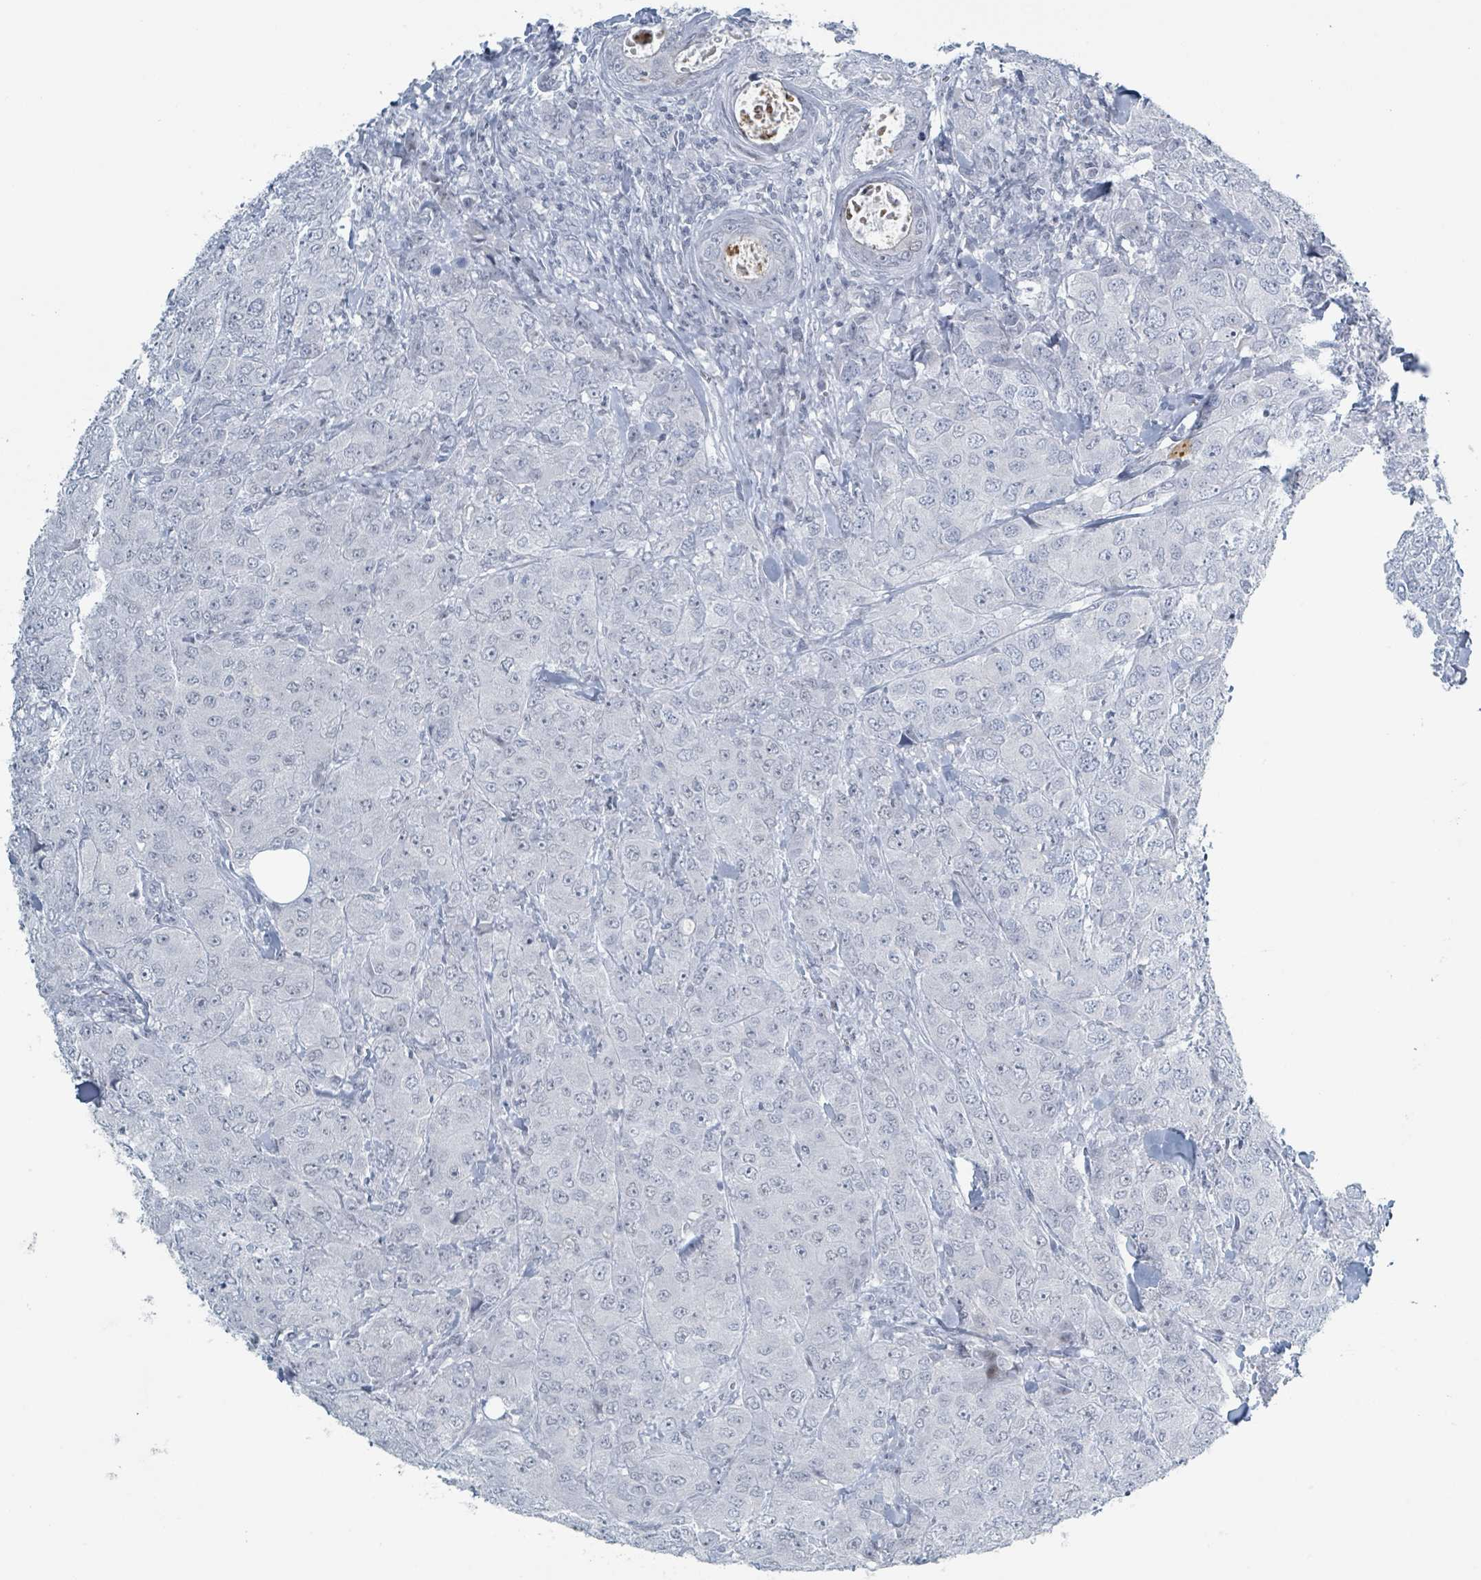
{"staining": {"intensity": "negative", "quantity": "none", "location": "none"}, "tissue": "breast cancer", "cell_type": "Tumor cells", "image_type": "cancer", "snomed": [{"axis": "morphology", "description": "Duct carcinoma"}, {"axis": "topography", "description": "Breast"}], "caption": "The photomicrograph shows no significant positivity in tumor cells of breast cancer (invasive ductal carcinoma).", "gene": "GPR15LG", "patient": {"sex": "female", "age": 43}}